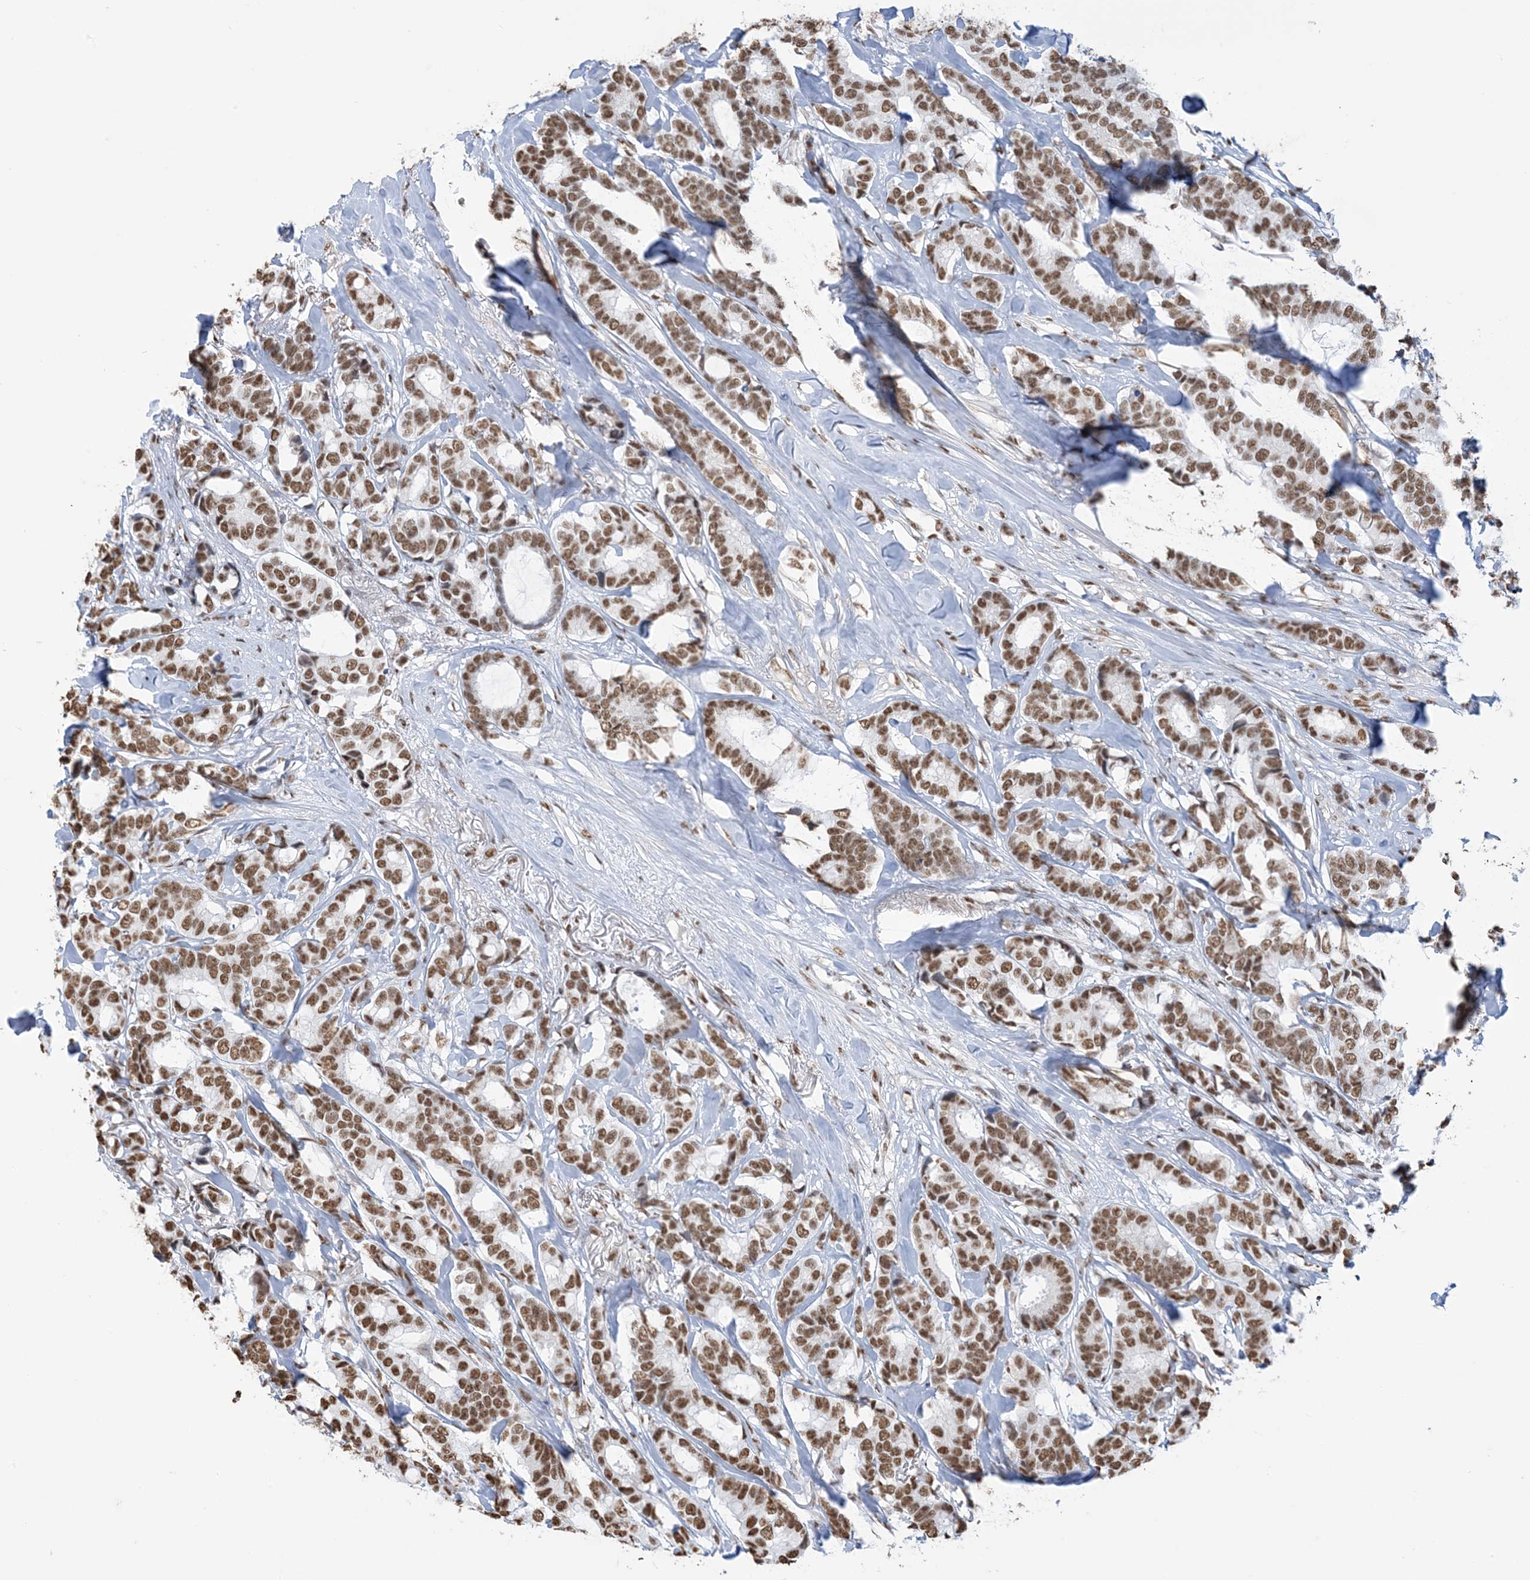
{"staining": {"intensity": "moderate", "quantity": ">75%", "location": "nuclear"}, "tissue": "breast cancer", "cell_type": "Tumor cells", "image_type": "cancer", "snomed": [{"axis": "morphology", "description": "Duct carcinoma"}, {"axis": "topography", "description": "Breast"}], "caption": "The photomicrograph reveals staining of infiltrating ductal carcinoma (breast), revealing moderate nuclear protein positivity (brown color) within tumor cells.", "gene": "ZNF792", "patient": {"sex": "female", "age": 87}}